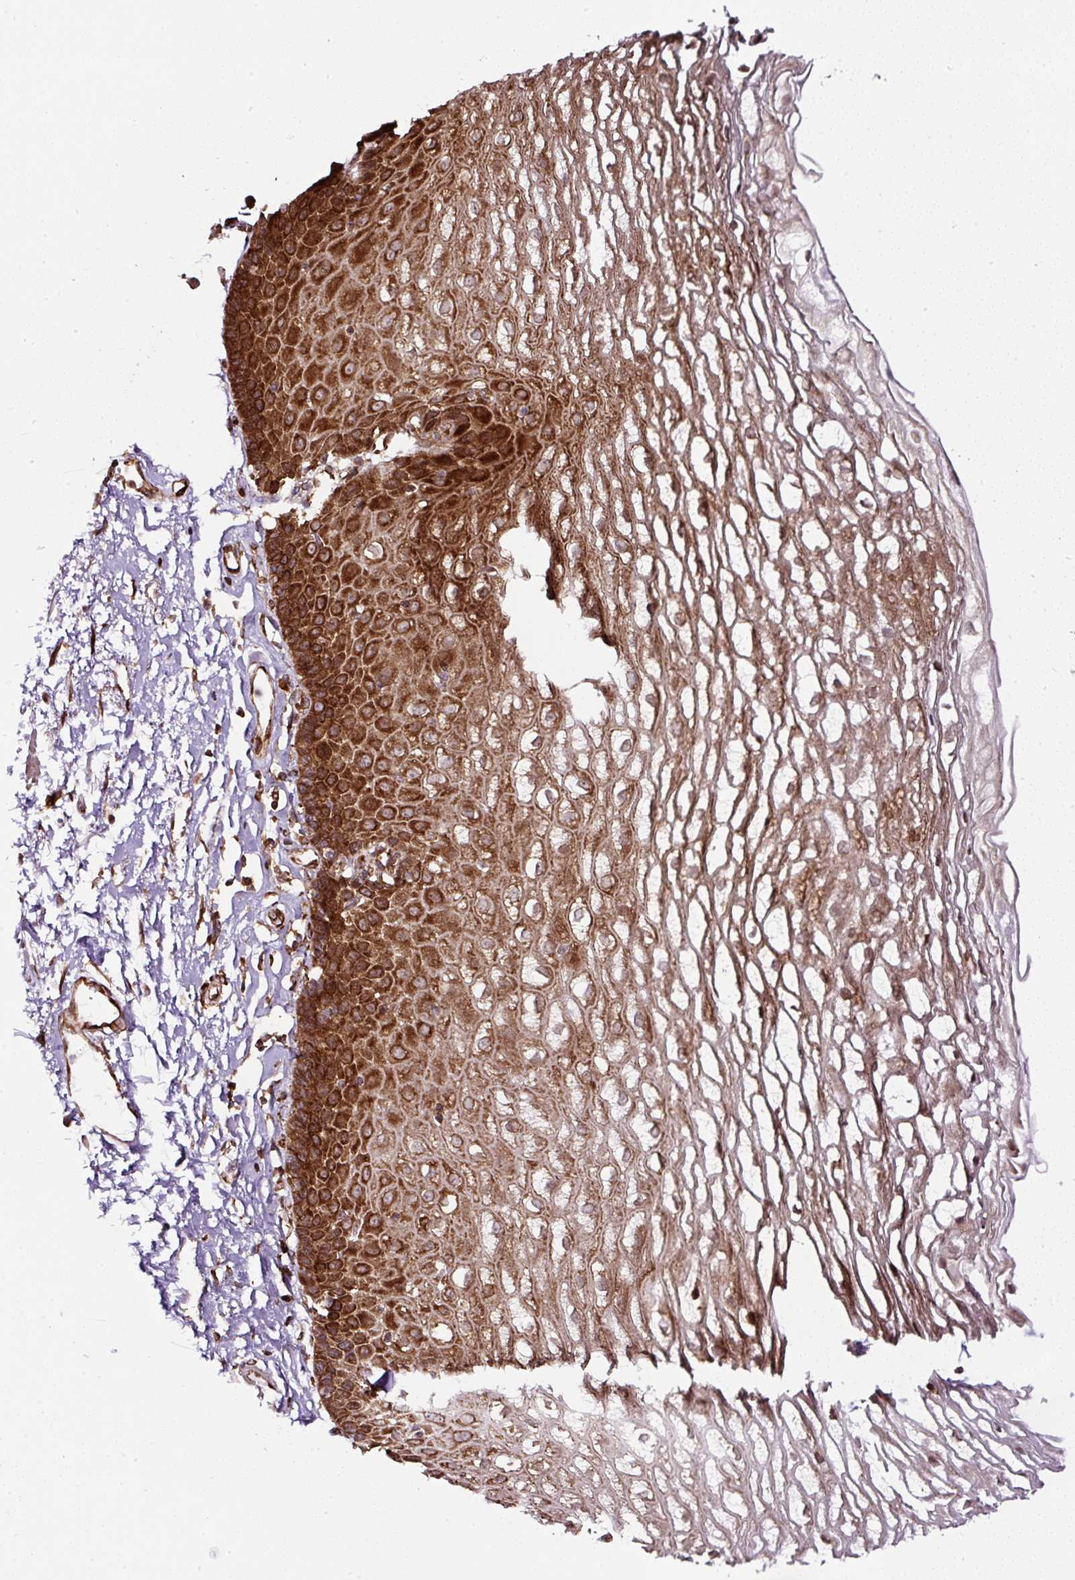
{"staining": {"intensity": "strong", "quantity": ">75%", "location": "cytoplasmic/membranous"}, "tissue": "esophagus", "cell_type": "Squamous epithelial cells", "image_type": "normal", "snomed": [{"axis": "morphology", "description": "Normal tissue, NOS"}, {"axis": "topography", "description": "Esophagus"}], "caption": "Immunohistochemical staining of unremarkable human esophagus demonstrates high levels of strong cytoplasmic/membranous expression in approximately >75% of squamous epithelial cells.", "gene": "KDM4E", "patient": {"sex": "female", "age": 81}}